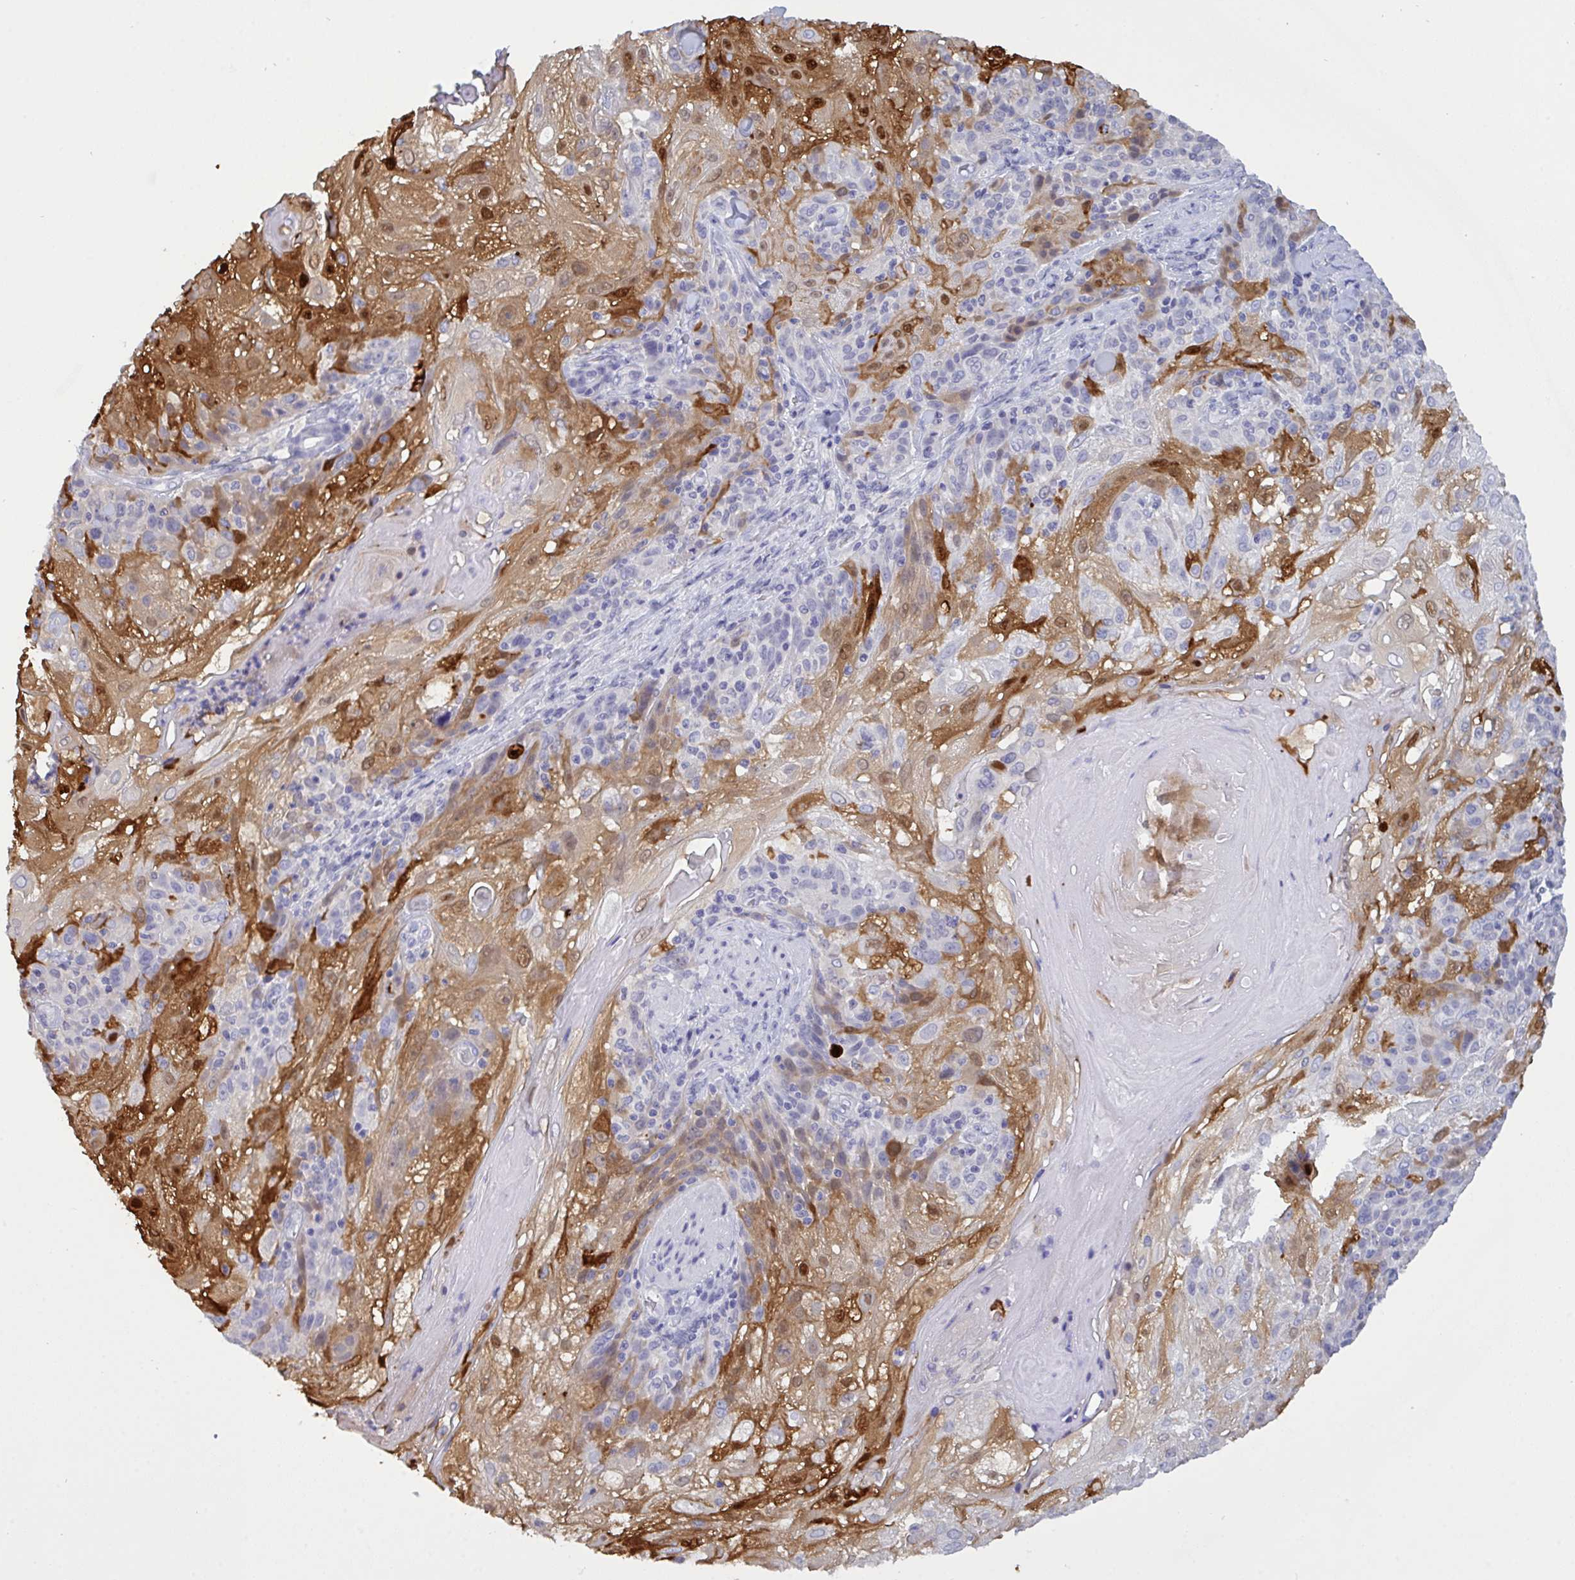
{"staining": {"intensity": "moderate", "quantity": "25%-75%", "location": "cytoplasmic/membranous,nuclear"}, "tissue": "skin cancer", "cell_type": "Tumor cells", "image_type": "cancer", "snomed": [{"axis": "morphology", "description": "Normal tissue, NOS"}, {"axis": "morphology", "description": "Squamous cell carcinoma, NOS"}, {"axis": "topography", "description": "Skin"}], "caption": "Human squamous cell carcinoma (skin) stained with a protein marker displays moderate staining in tumor cells.", "gene": "SERPINB13", "patient": {"sex": "female", "age": 83}}